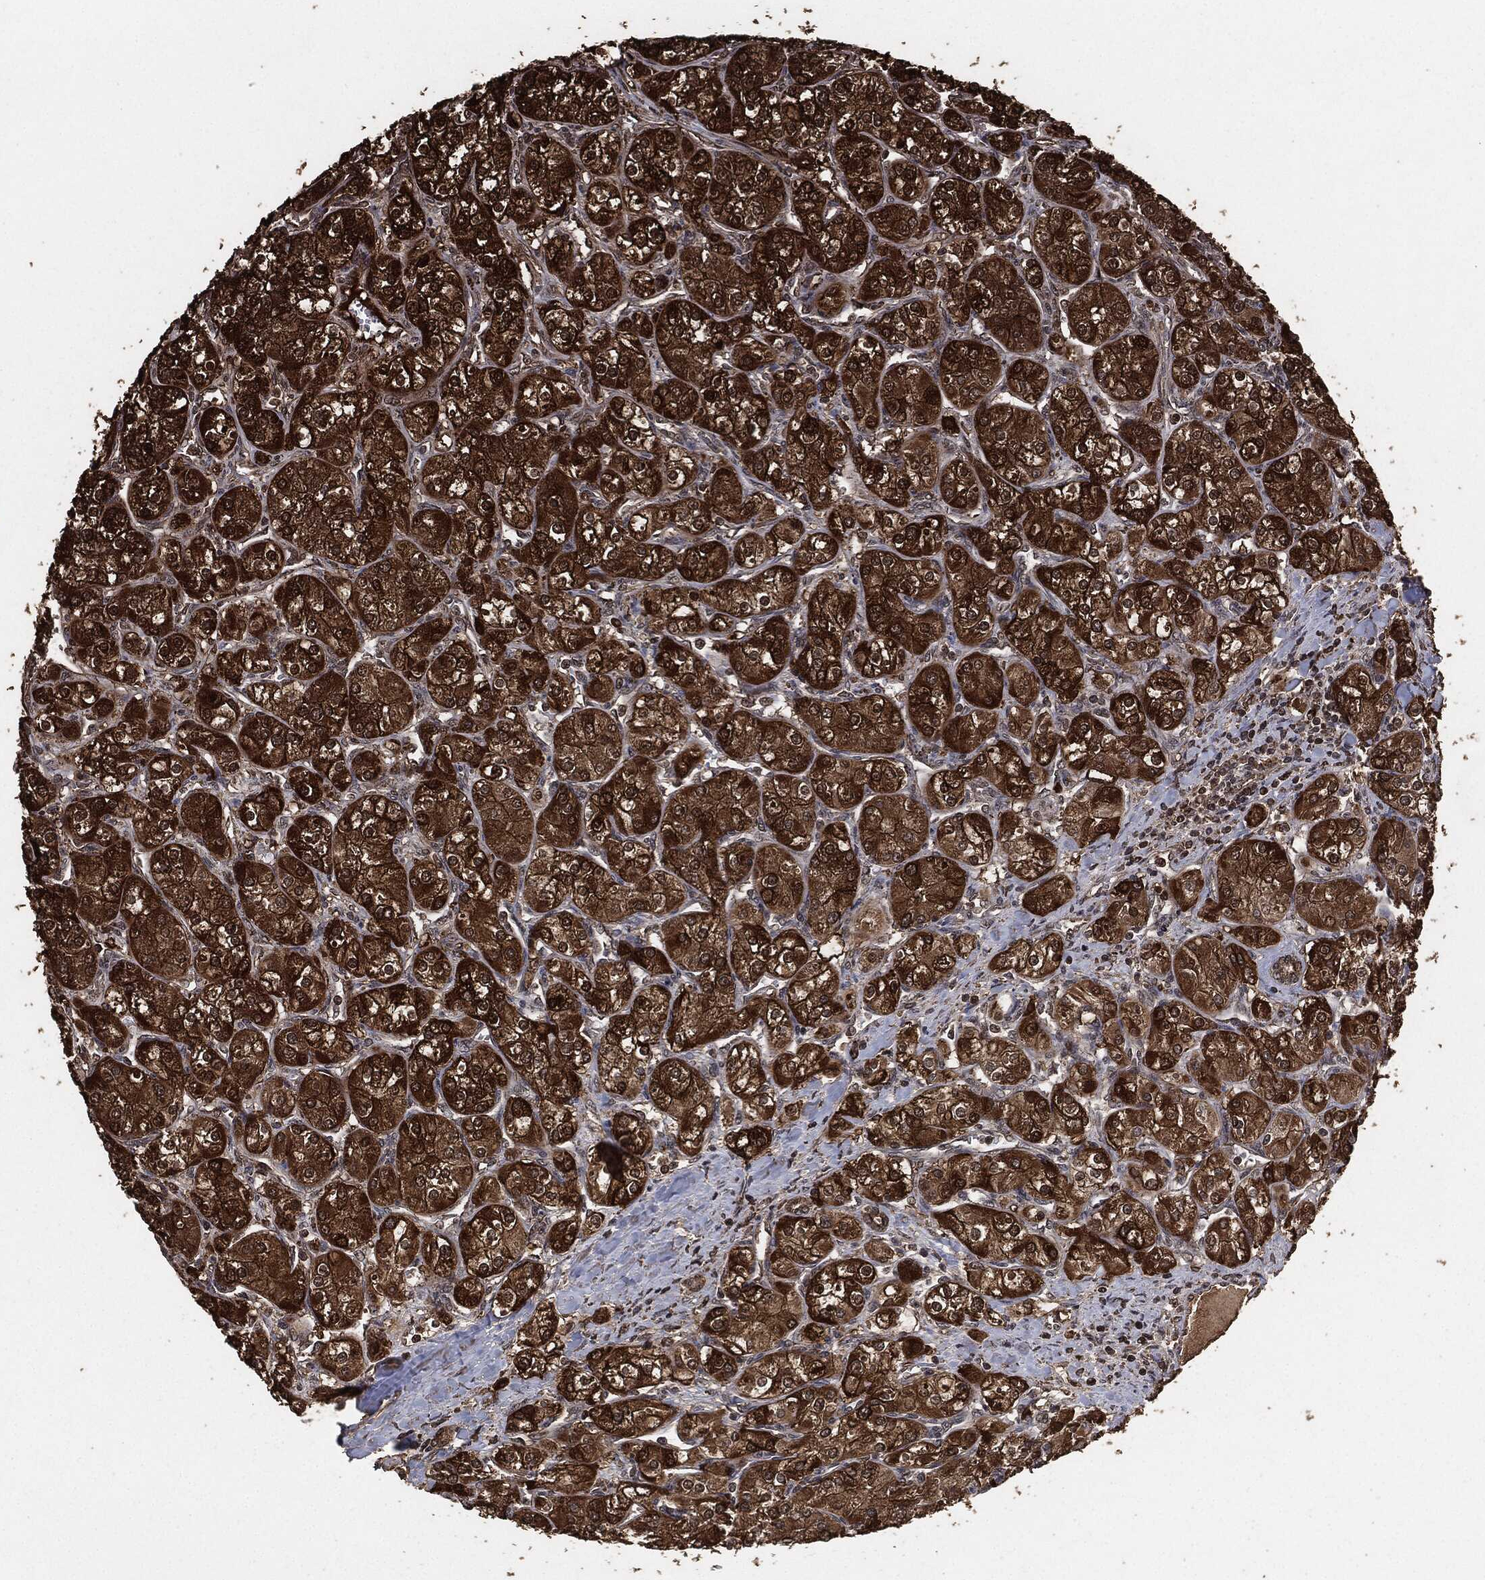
{"staining": {"intensity": "strong", "quantity": "25%-75%", "location": "cytoplasmic/membranous"}, "tissue": "renal cancer", "cell_type": "Tumor cells", "image_type": "cancer", "snomed": [{"axis": "morphology", "description": "Adenocarcinoma, NOS"}, {"axis": "topography", "description": "Kidney"}], "caption": "The immunohistochemical stain labels strong cytoplasmic/membranous staining in tumor cells of renal cancer tissue.", "gene": "EGFR", "patient": {"sex": "male", "age": 77}}